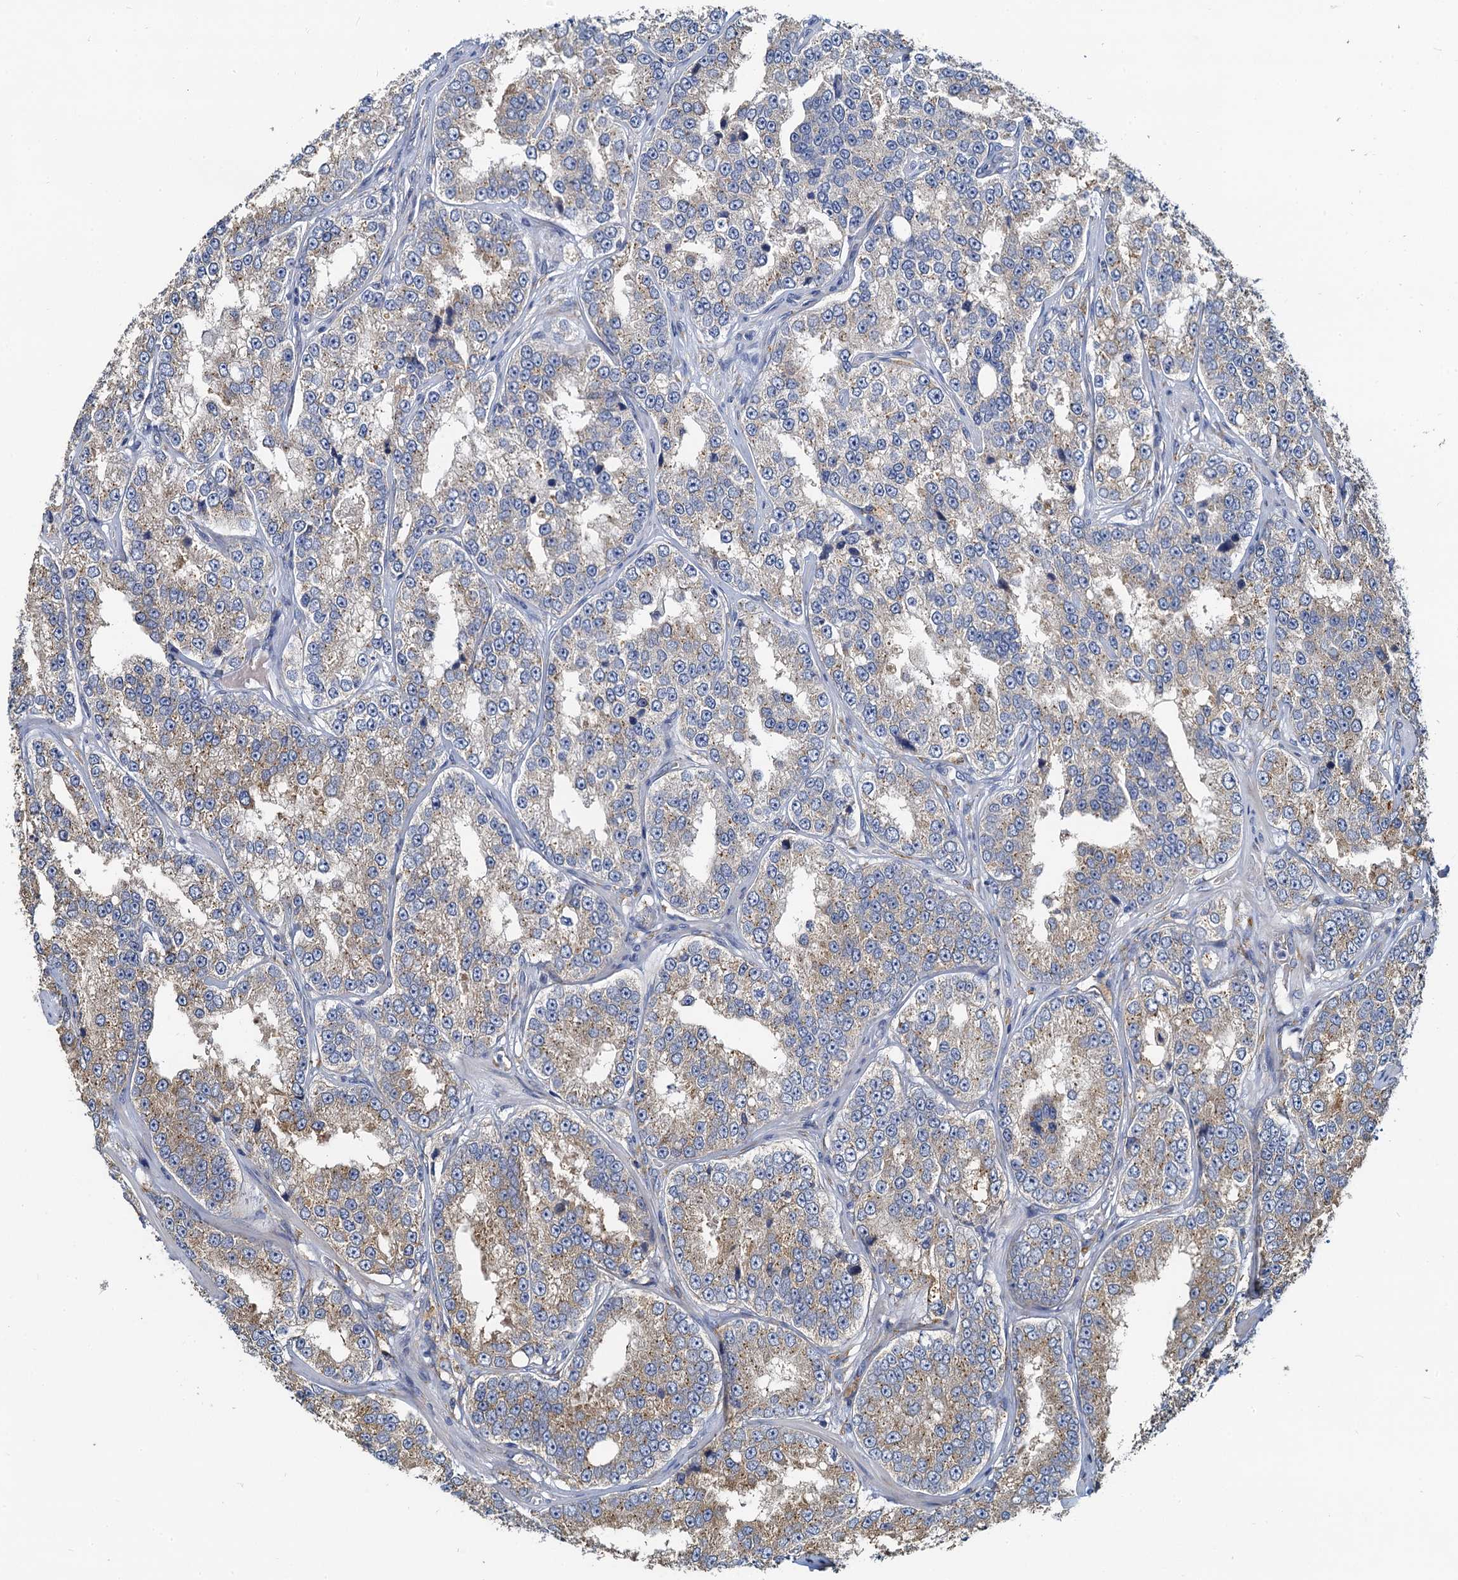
{"staining": {"intensity": "weak", "quantity": ">75%", "location": "cytoplasmic/membranous"}, "tissue": "prostate cancer", "cell_type": "Tumor cells", "image_type": "cancer", "snomed": [{"axis": "morphology", "description": "Normal tissue, NOS"}, {"axis": "morphology", "description": "Adenocarcinoma, High grade"}, {"axis": "topography", "description": "Prostate"}], "caption": "DAB (3,3'-diaminobenzidine) immunohistochemical staining of prostate adenocarcinoma (high-grade) exhibits weak cytoplasmic/membranous protein expression in about >75% of tumor cells. The protein of interest is shown in brown color, while the nuclei are stained blue.", "gene": "NKAPD1", "patient": {"sex": "male", "age": 83}}